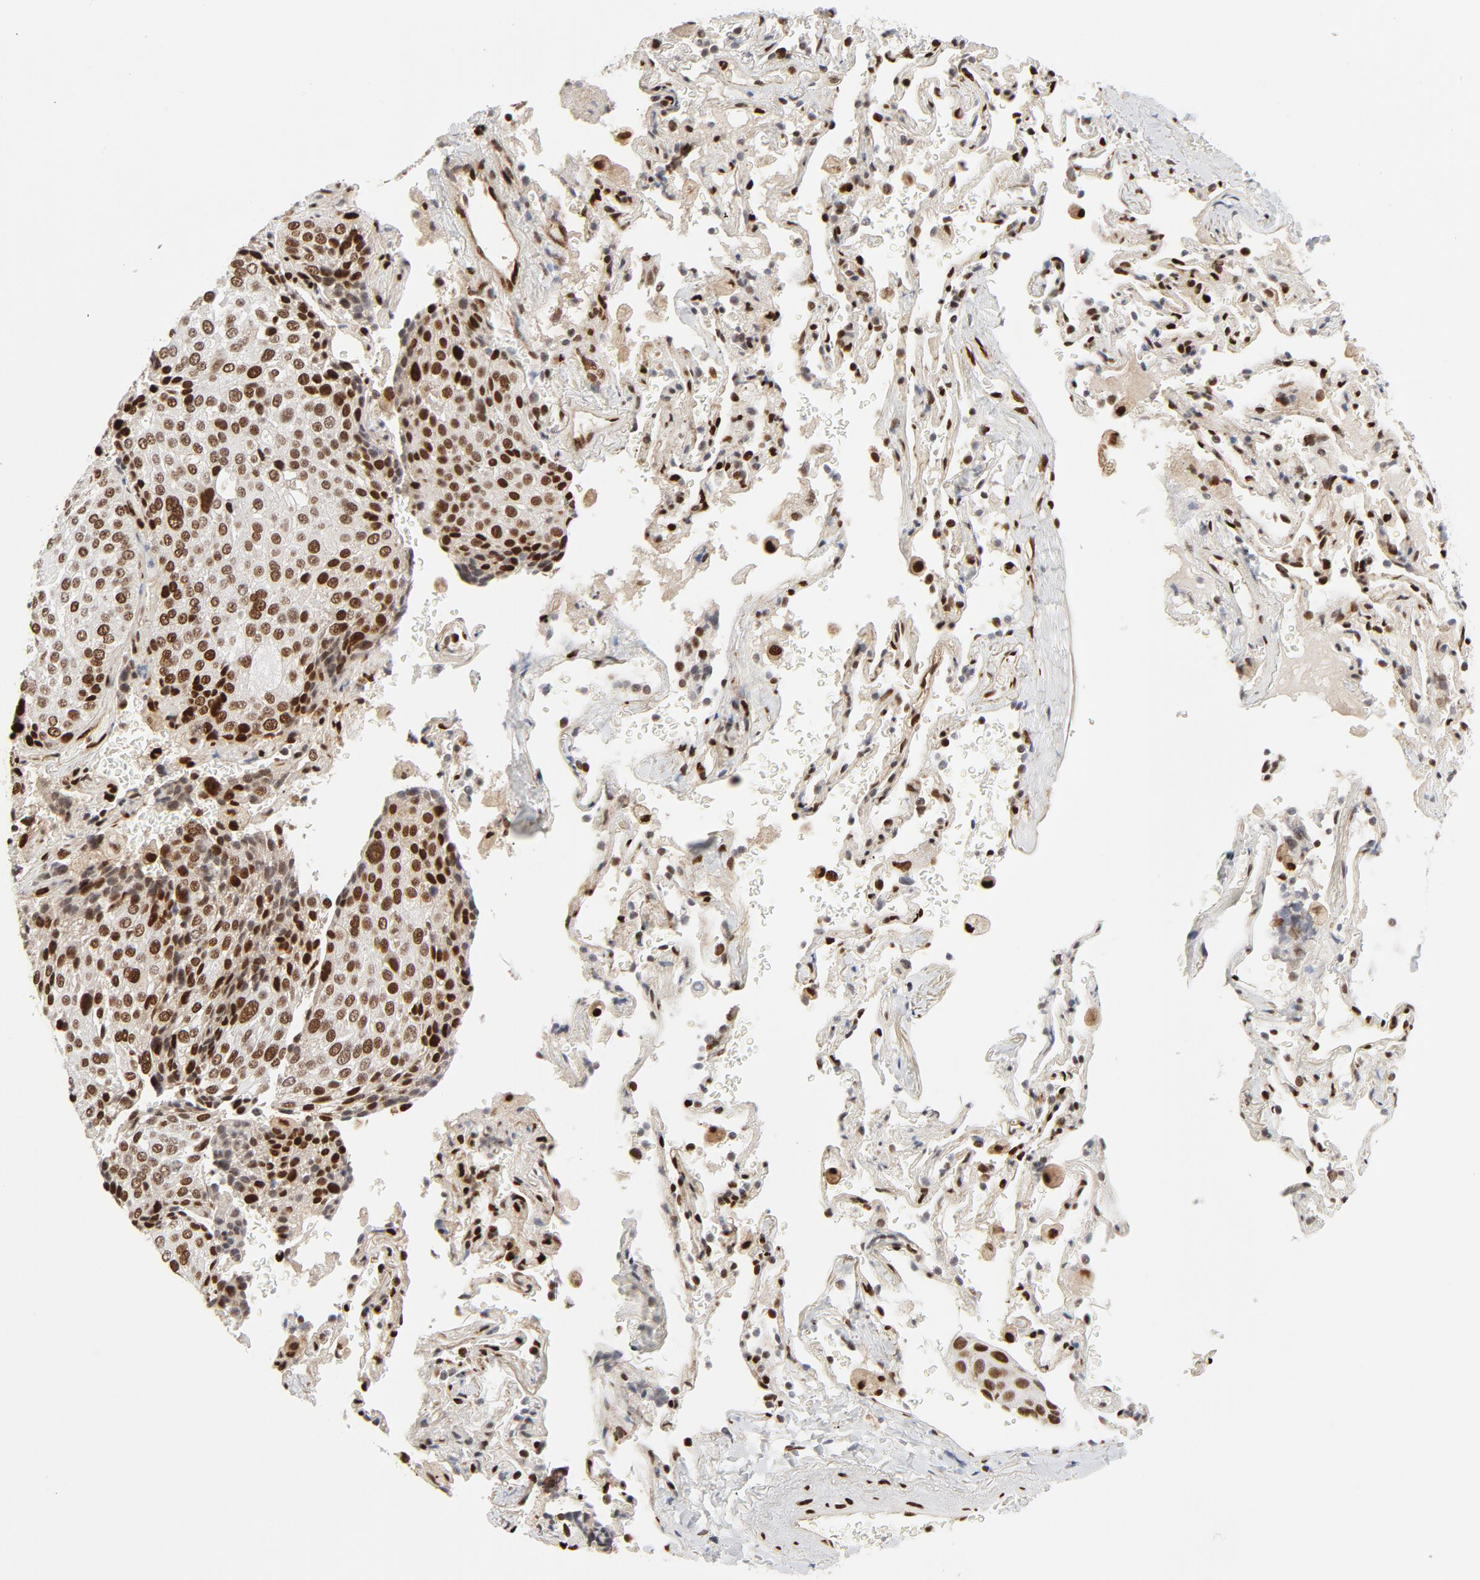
{"staining": {"intensity": "strong", "quantity": ">75%", "location": "nuclear"}, "tissue": "lung cancer", "cell_type": "Tumor cells", "image_type": "cancer", "snomed": [{"axis": "morphology", "description": "Squamous cell carcinoma, NOS"}, {"axis": "topography", "description": "Lung"}], "caption": "Lung cancer (squamous cell carcinoma) stained with a brown dye displays strong nuclear positive expression in about >75% of tumor cells.", "gene": "MEF2A", "patient": {"sex": "male", "age": 54}}